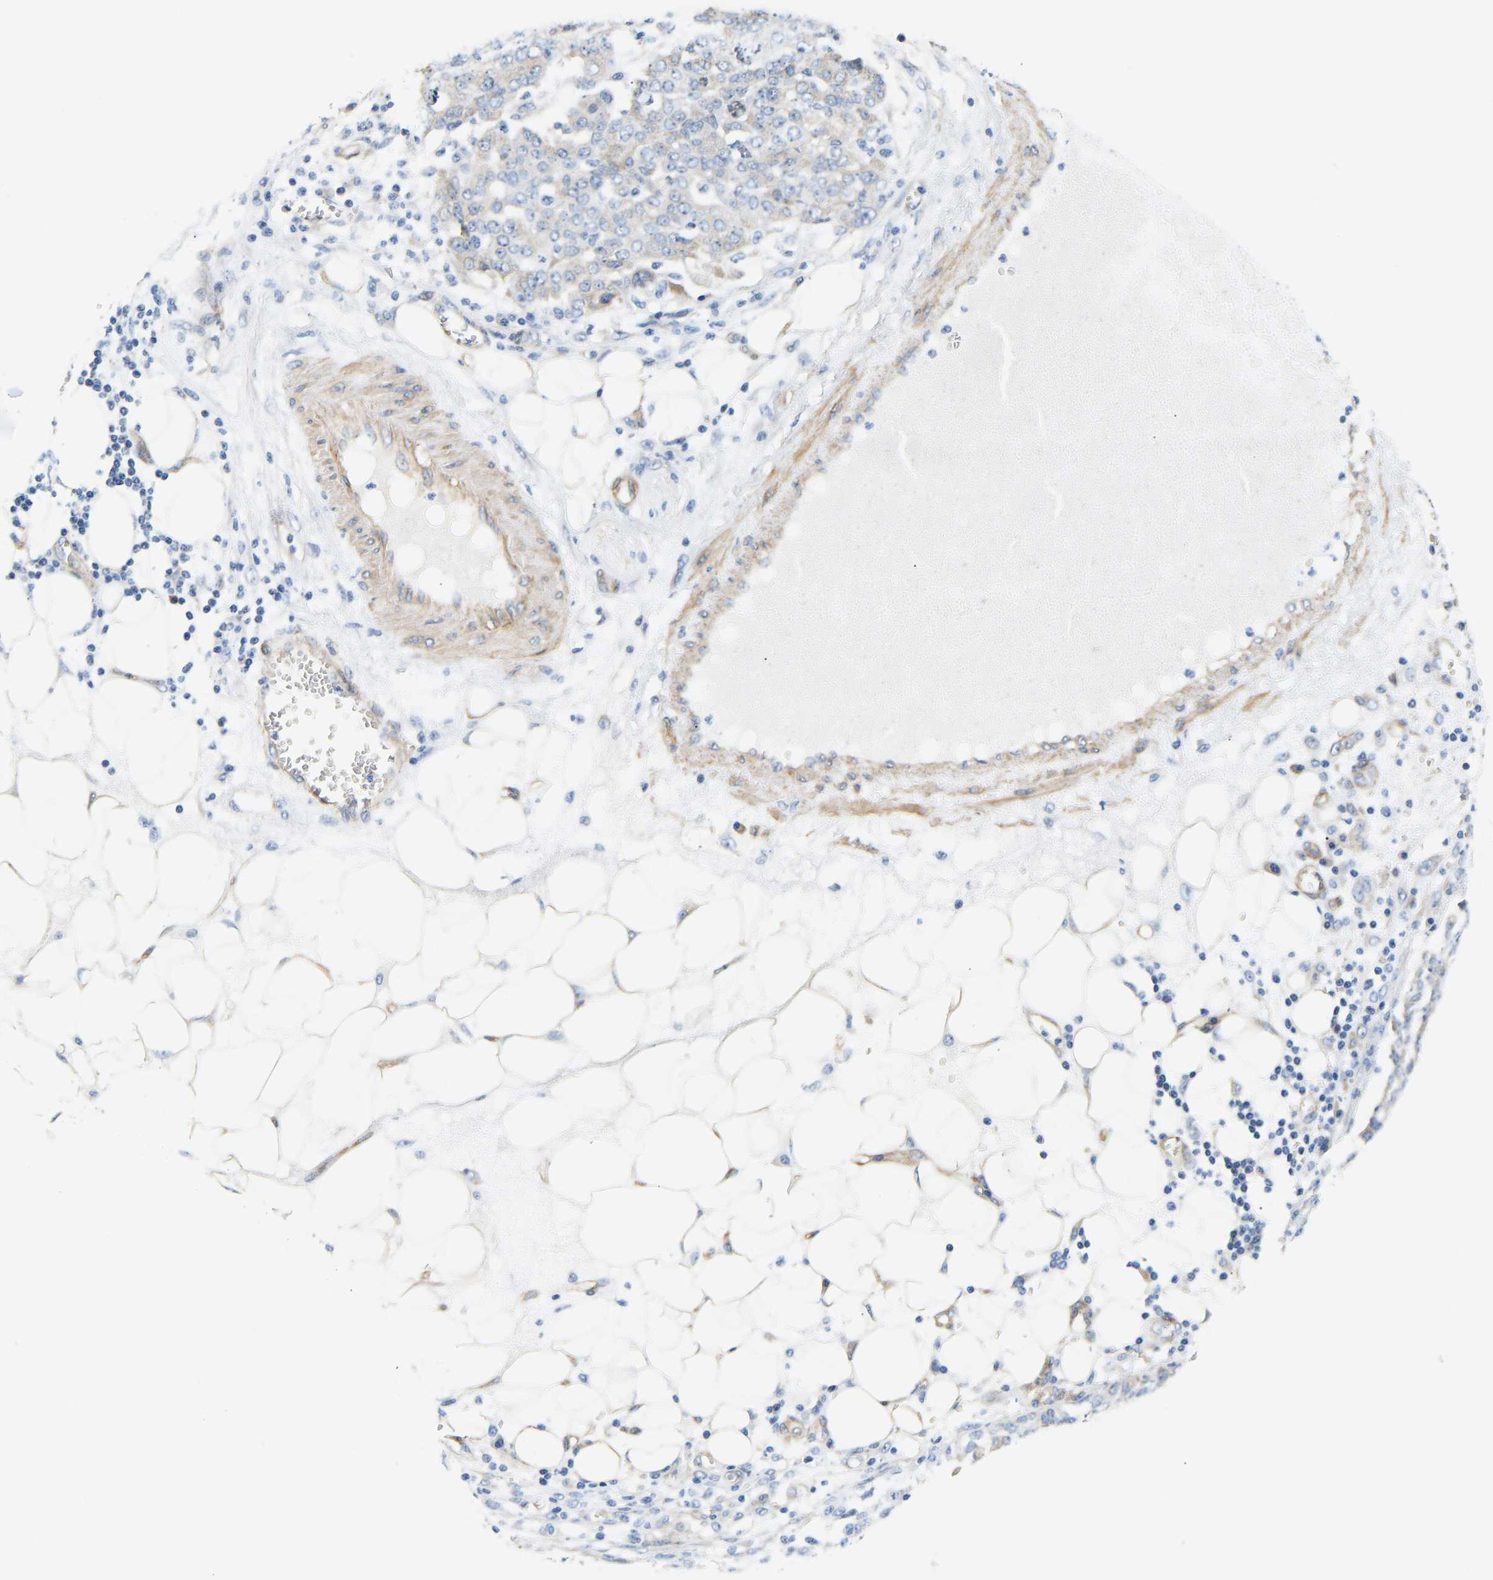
{"staining": {"intensity": "negative", "quantity": "none", "location": "none"}, "tissue": "ovarian cancer", "cell_type": "Tumor cells", "image_type": "cancer", "snomed": [{"axis": "morphology", "description": "Cystadenocarcinoma, serous, NOS"}, {"axis": "topography", "description": "Soft tissue"}, {"axis": "topography", "description": "Ovary"}], "caption": "An image of human serous cystadenocarcinoma (ovarian) is negative for staining in tumor cells.", "gene": "PAWR", "patient": {"sex": "female", "age": 57}}